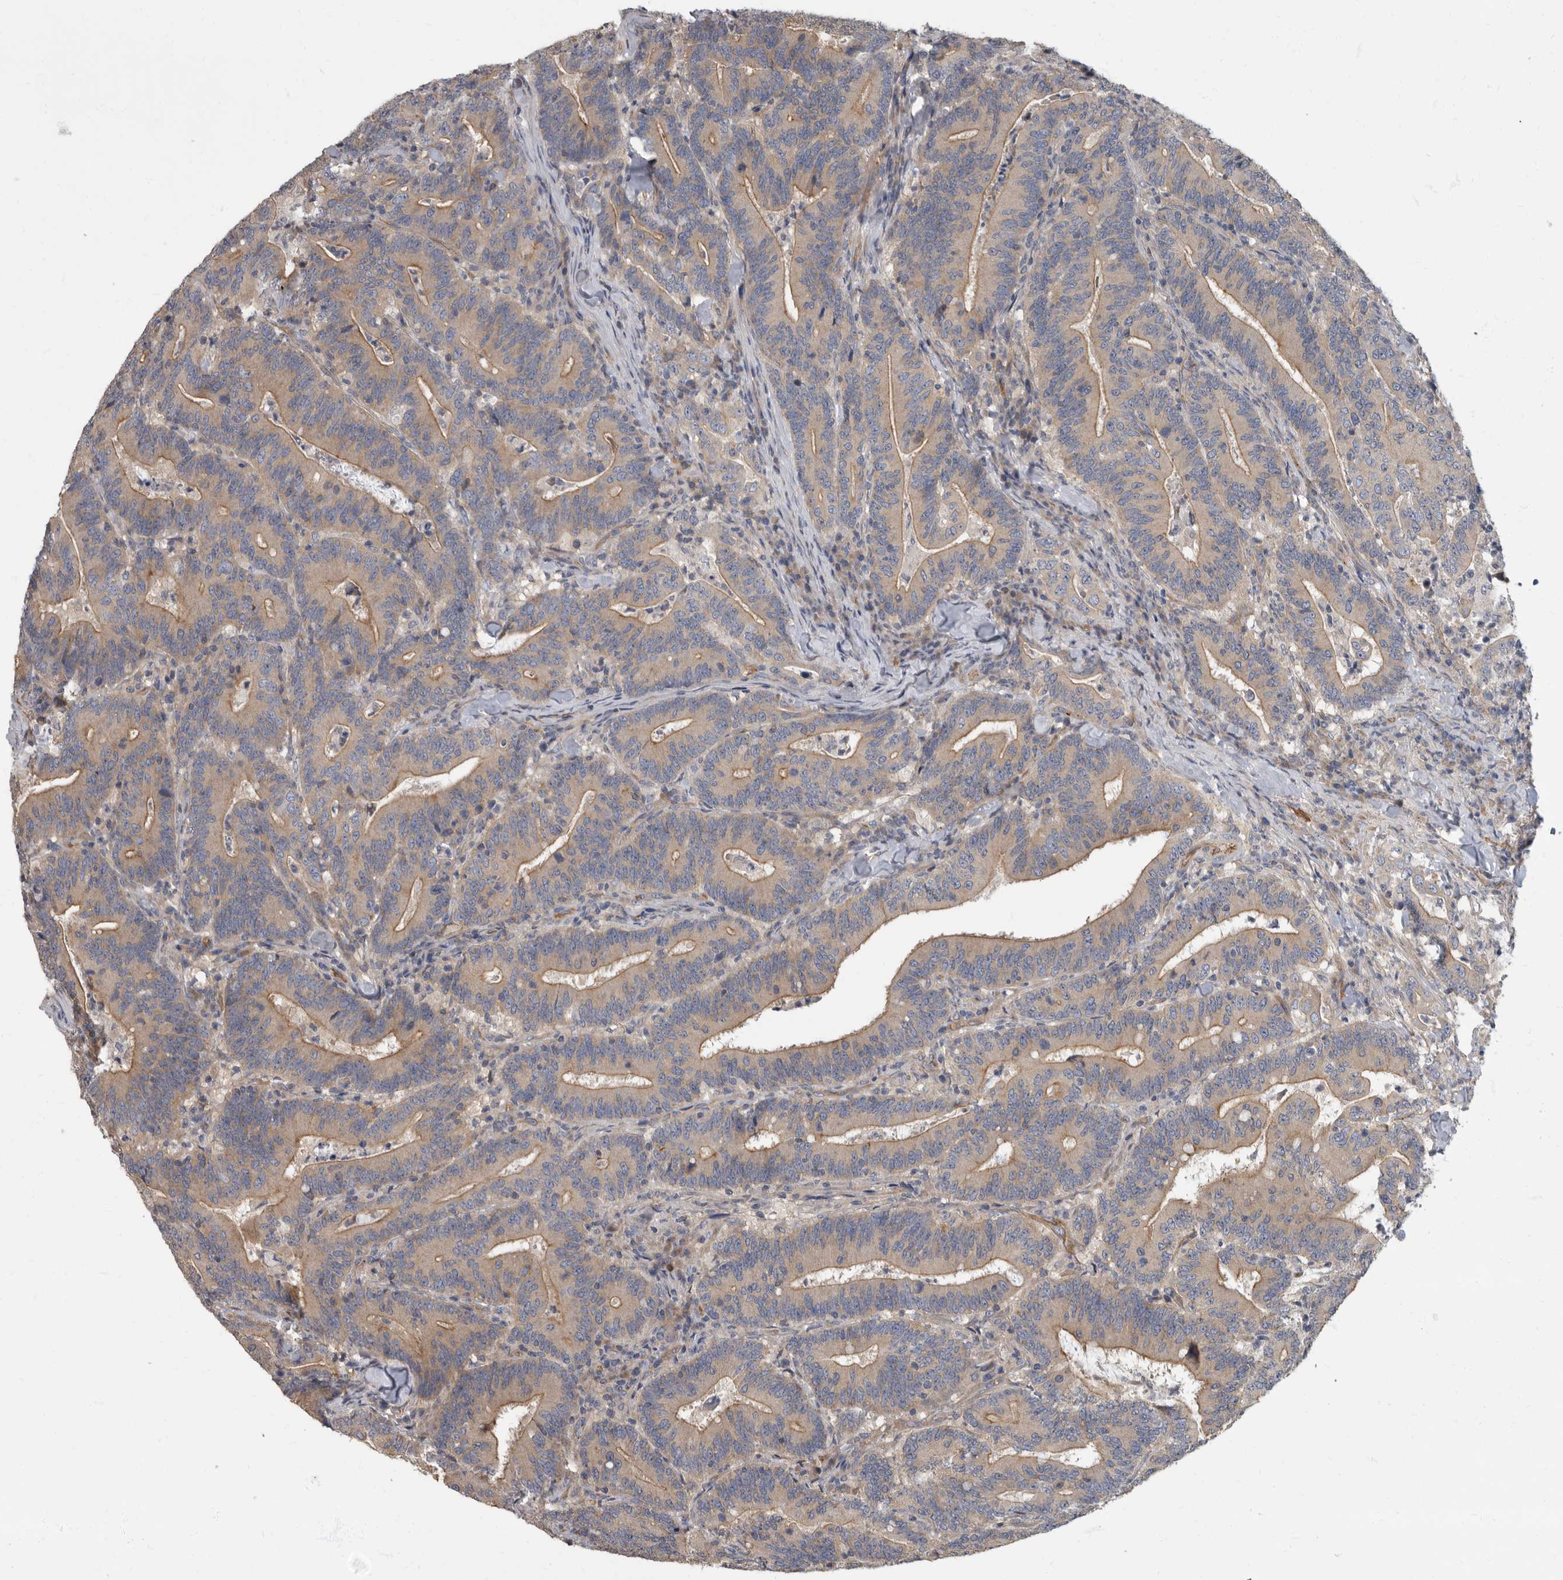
{"staining": {"intensity": "moderate", "quantity": ">75%", "location": "cytoplasmic/membranous"}, "tissue": "colorectal cancer", "cell_type": "Tumor cells", "image_type": "cancer", "snomed": [{"axis": "morphology", "description": "Adenocarcinoma, NOS"}, {"axis": "topography", "description": "Colon"}], "caption": "Colorectal cancer (adenocarcinoma) stained with a brown dye displays moderate cytoplasmic/membranous positive staining in about >75% of tumor cells.", "gene": "PDK1", "patient": {"sex": "female", "age": 66}}